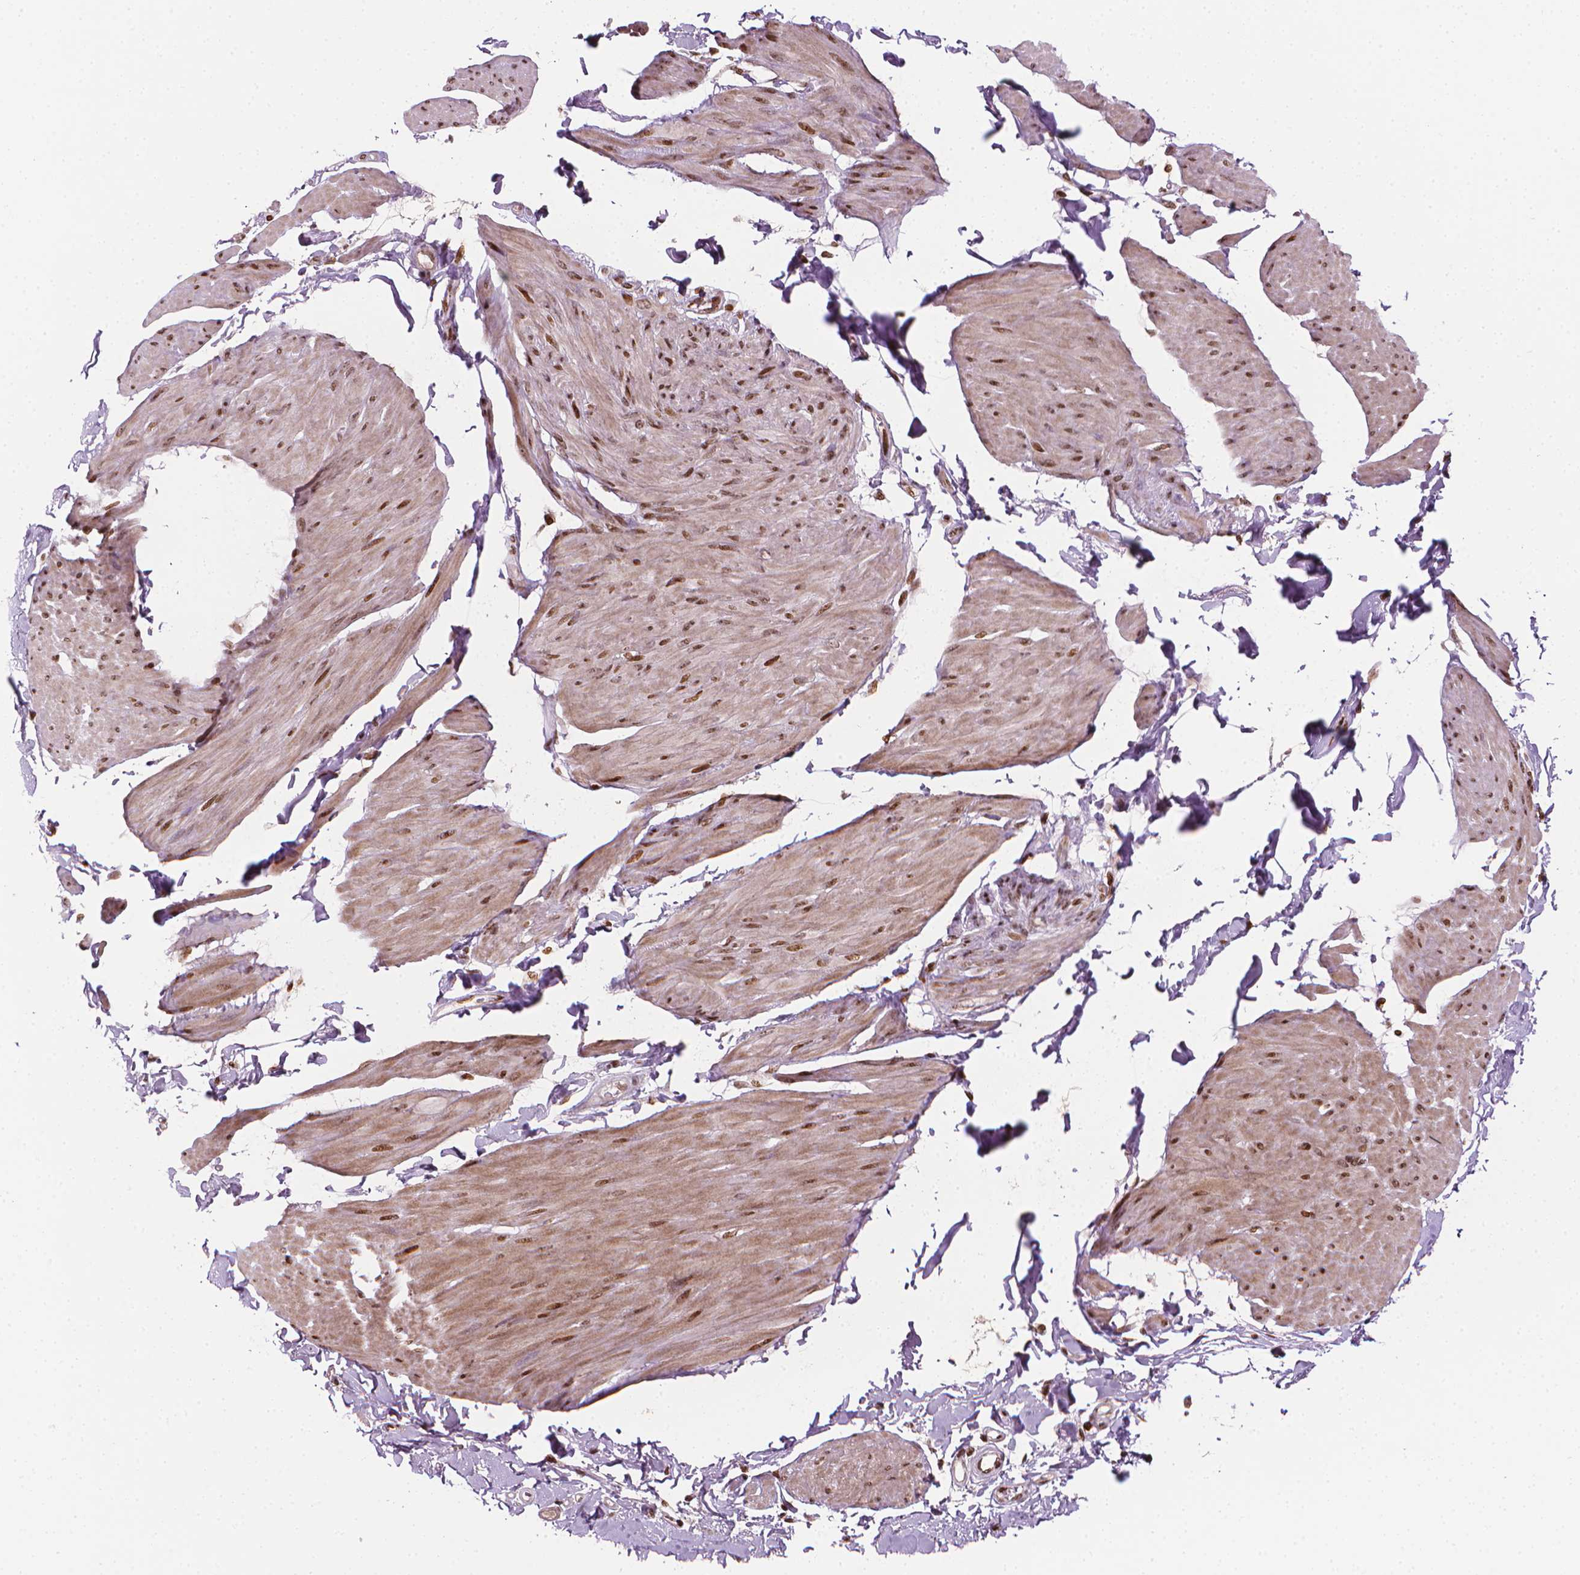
{"staining": {"intensity": "moderate", "quantity": ">75%", "location": "cytoplasmic/membranous,nuclear"}, "tissue": "smooth muscle", "cell_type": "Smooth muscle cells", "image_type": "normal", "snomed": [{"axis": "morphology", "description": "Normal tissue, NOS"}, {"axis": "topography", "description": "Adipose tissue"}, {"axis": "topography", "description": "Smooth muscle"}, {"axis": "topography", "description": "Peripheral nerve tissue"}], "caption": "DAB (3,3'-diaminobenzidine) immunohistochemical staining of normal human smooth muscle shows moderate cytoplasmic/membranous,nuclear protein expression in approximately >75% of smooth muscle cells.", "gene": "PIP4K2A", "patient": {"sex": "male", "age": 83}}